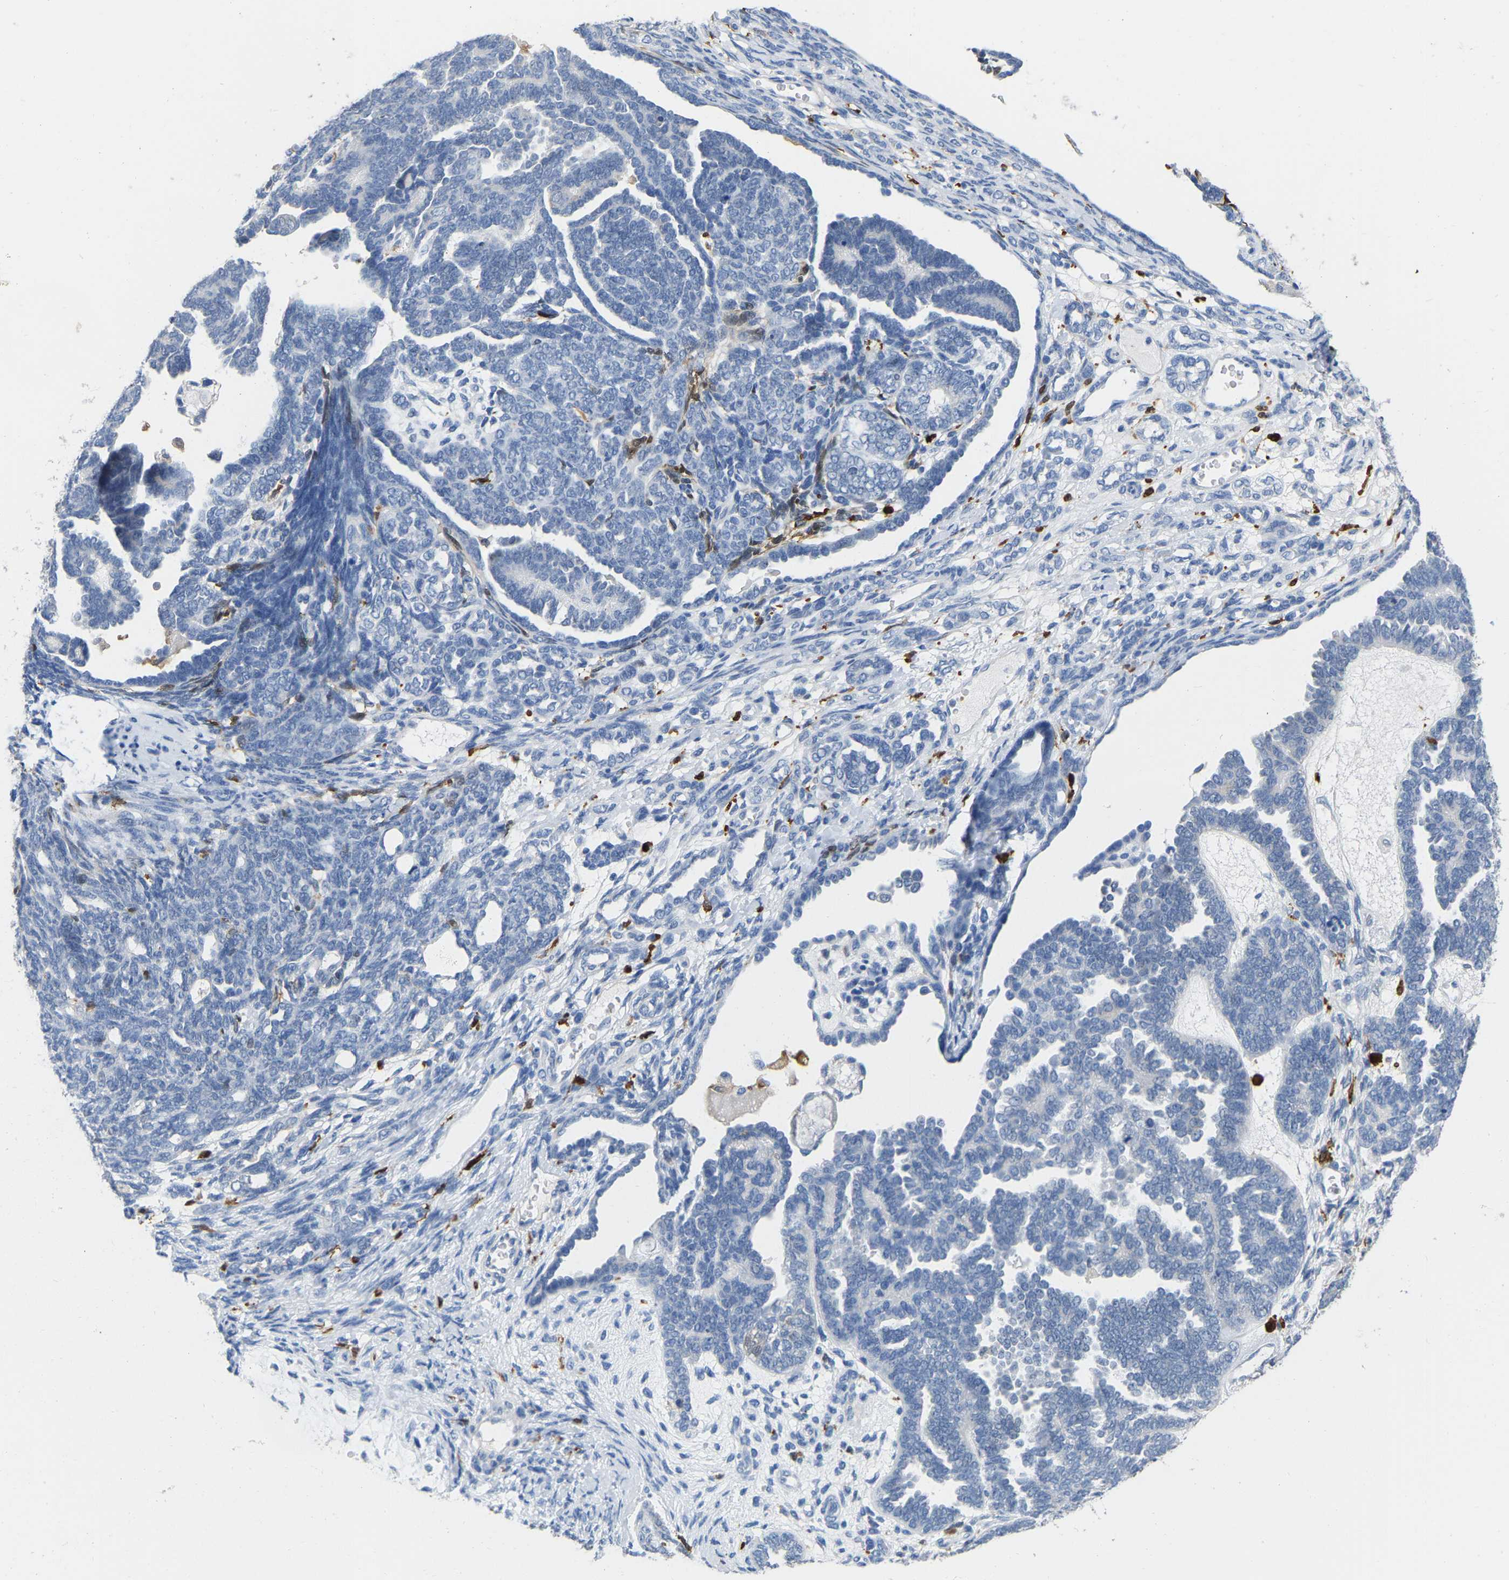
{"staining": {"intensity": "negative", "quantity": "none", "location": "none"}, "tissue": "endometrial cancer", "cell_type": "Tumor cells", "image_type": "cancer", "snomed": [{"axis": "morphology", "description": "Neoplasm, malignant, NOS"}, {"axis": "topography", "description": "Endometrium"}], "caption": "DAB immunohistochemical staining of endometrial neoplasm (malignant) reveals no significant expression in tumor cells.", "gene": "ULBP2", "patient": {"sex": "female", "age": 74}}